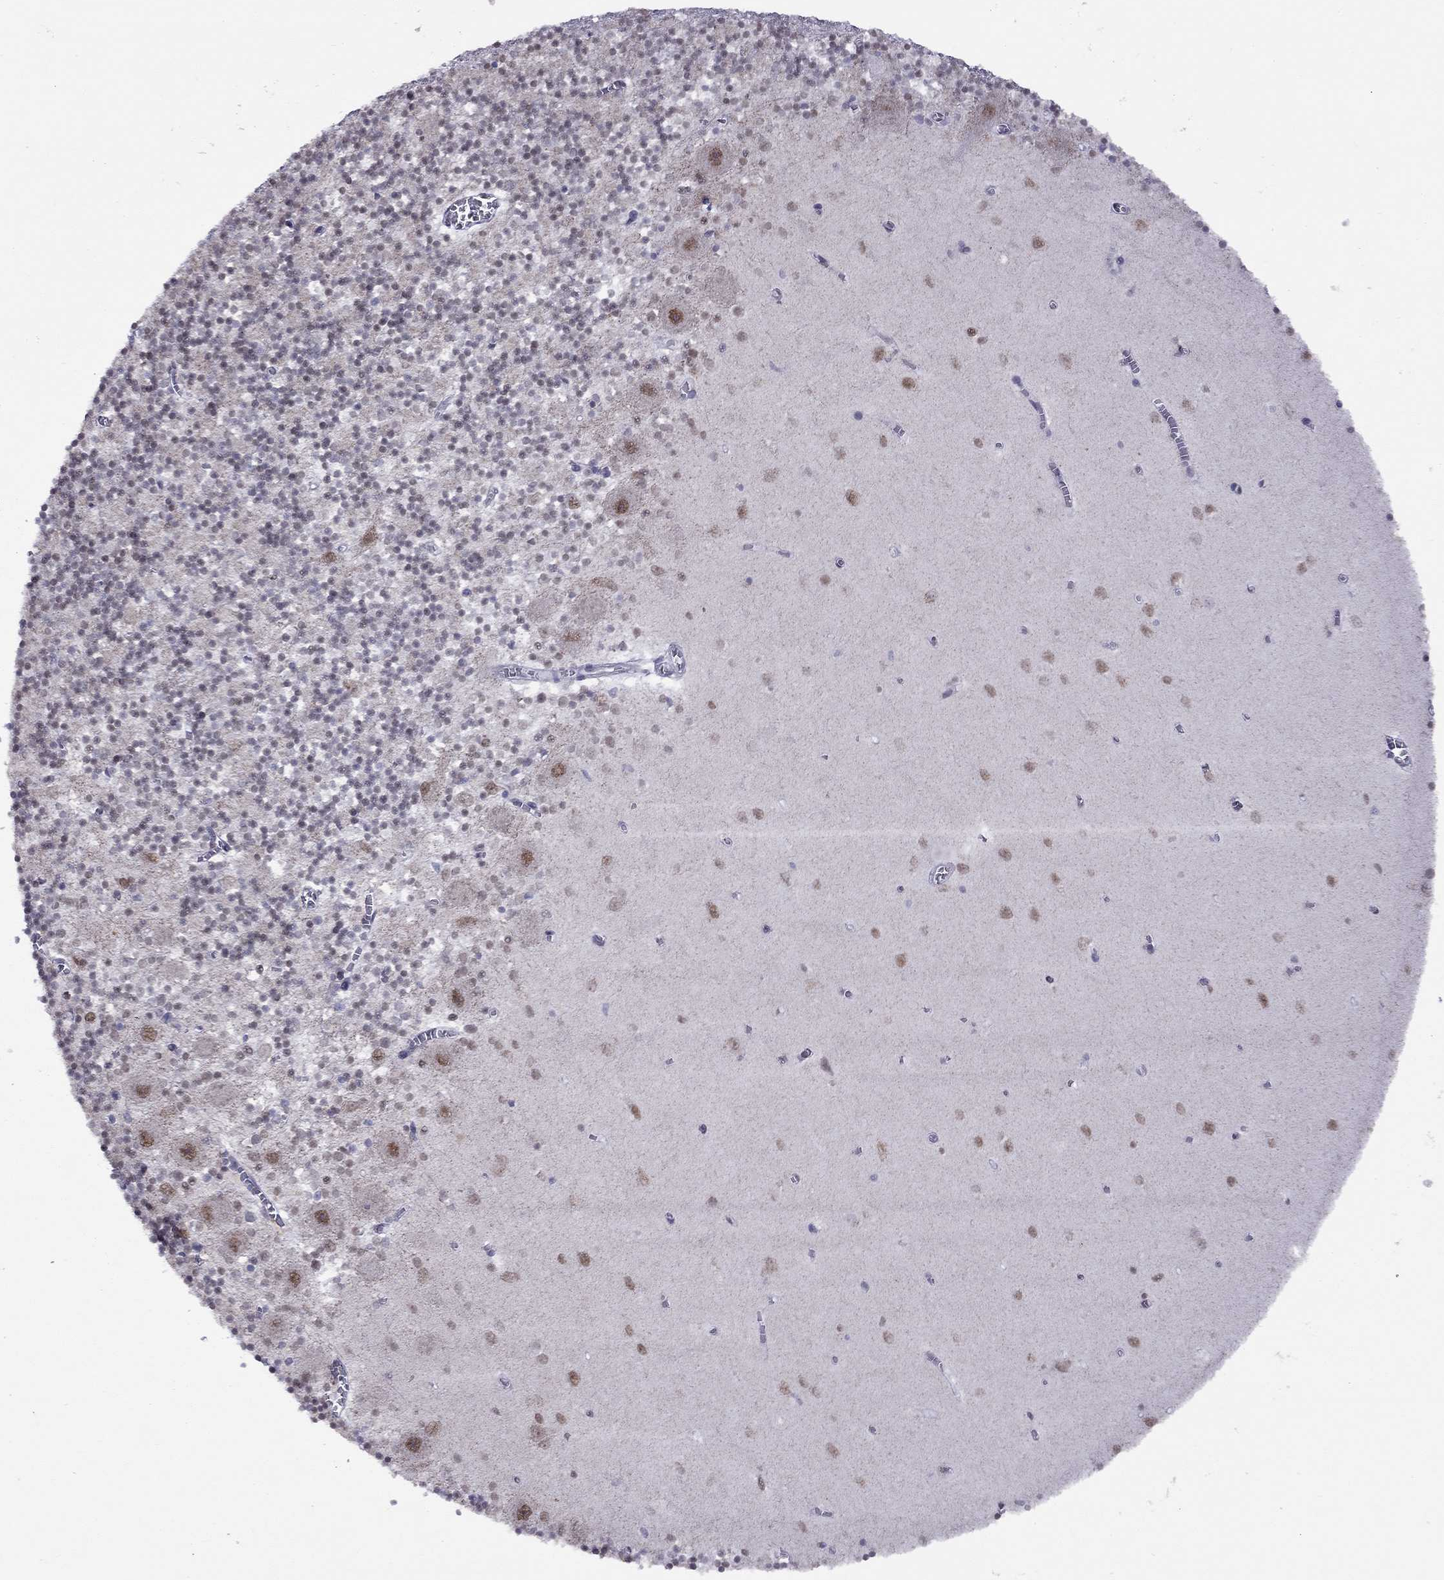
{"staining": {"intensity": "negative", "quantity": "none", "location": "none"}, "tissue": "cerebellum", "cell_type": "Cells in granular layer", "image_type": "normal", "snomed": [{"axis": "morphology", "description": "Normal tissue, NOS"}, {"axis": "topography", "description": "Cerebellum"}], "caption": "This is an IHC histopathology image of benign human cerebellum. There is no staining in cells in granular layer.", "gene": "HES5", "patient": {"sex": "female", "age": 64}}